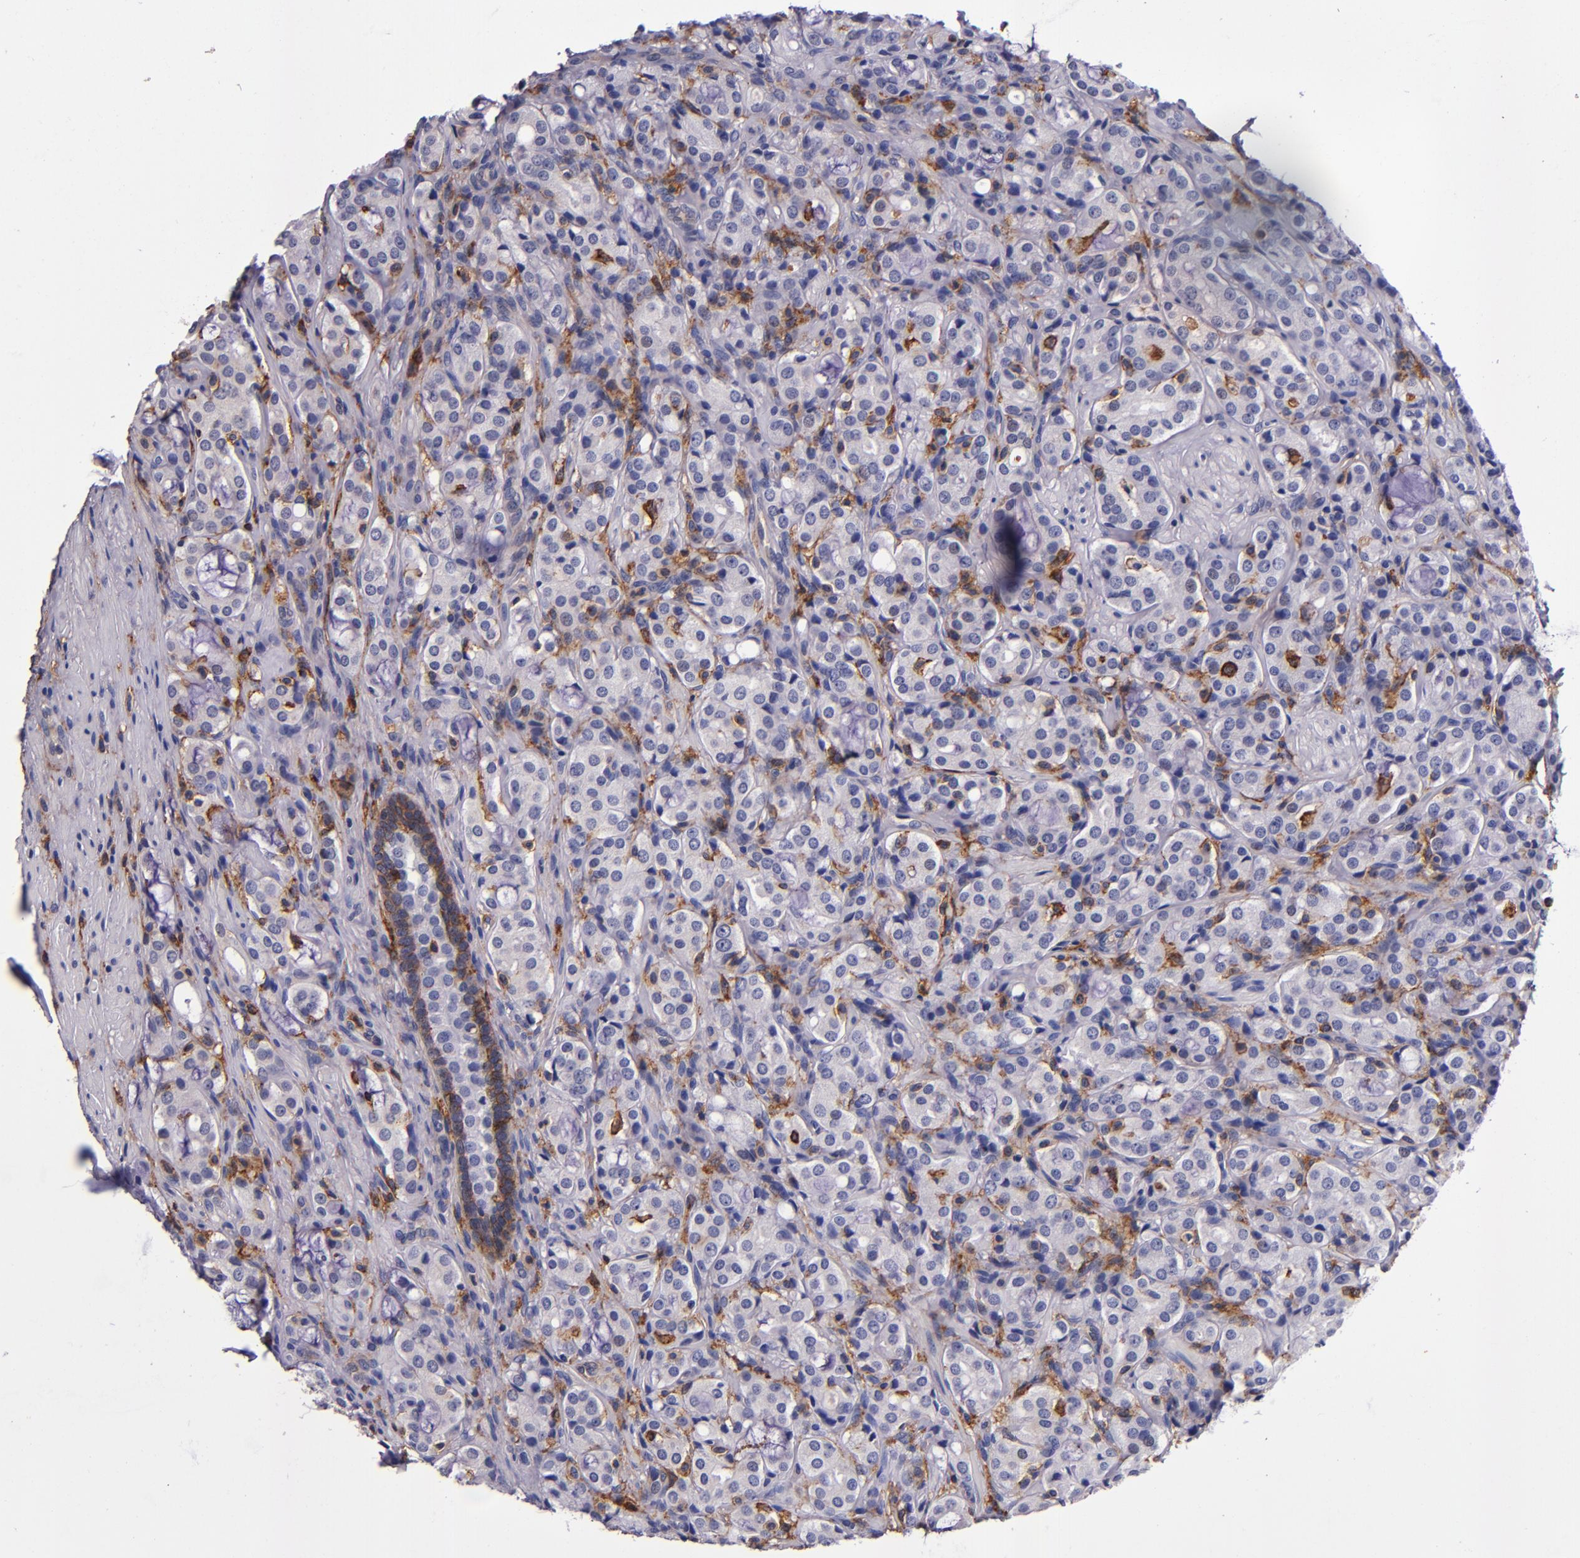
{"staining": {"intensity": "strong", "quantity": "<25%", "location": "cytoplasmic/membranous"}, "tissue": "prostate cancer", "cell_type": "Tumor cells", "image_type": "cancer", "snomed": [{"axis": "morphology", "description": "Adenocarcinoma, High grade"}, {"axis": "topography", "description": "Prostate"}], "caption": "This histopathology image exhibits immunohistochemistry (IHC) staining of human prostate cancer, with medium strong cytoplasmic/membranous staining in approximately <25% of tumor cells.", "gene": "SIRPA", "patient": {"sex": "male", "age": 72}}